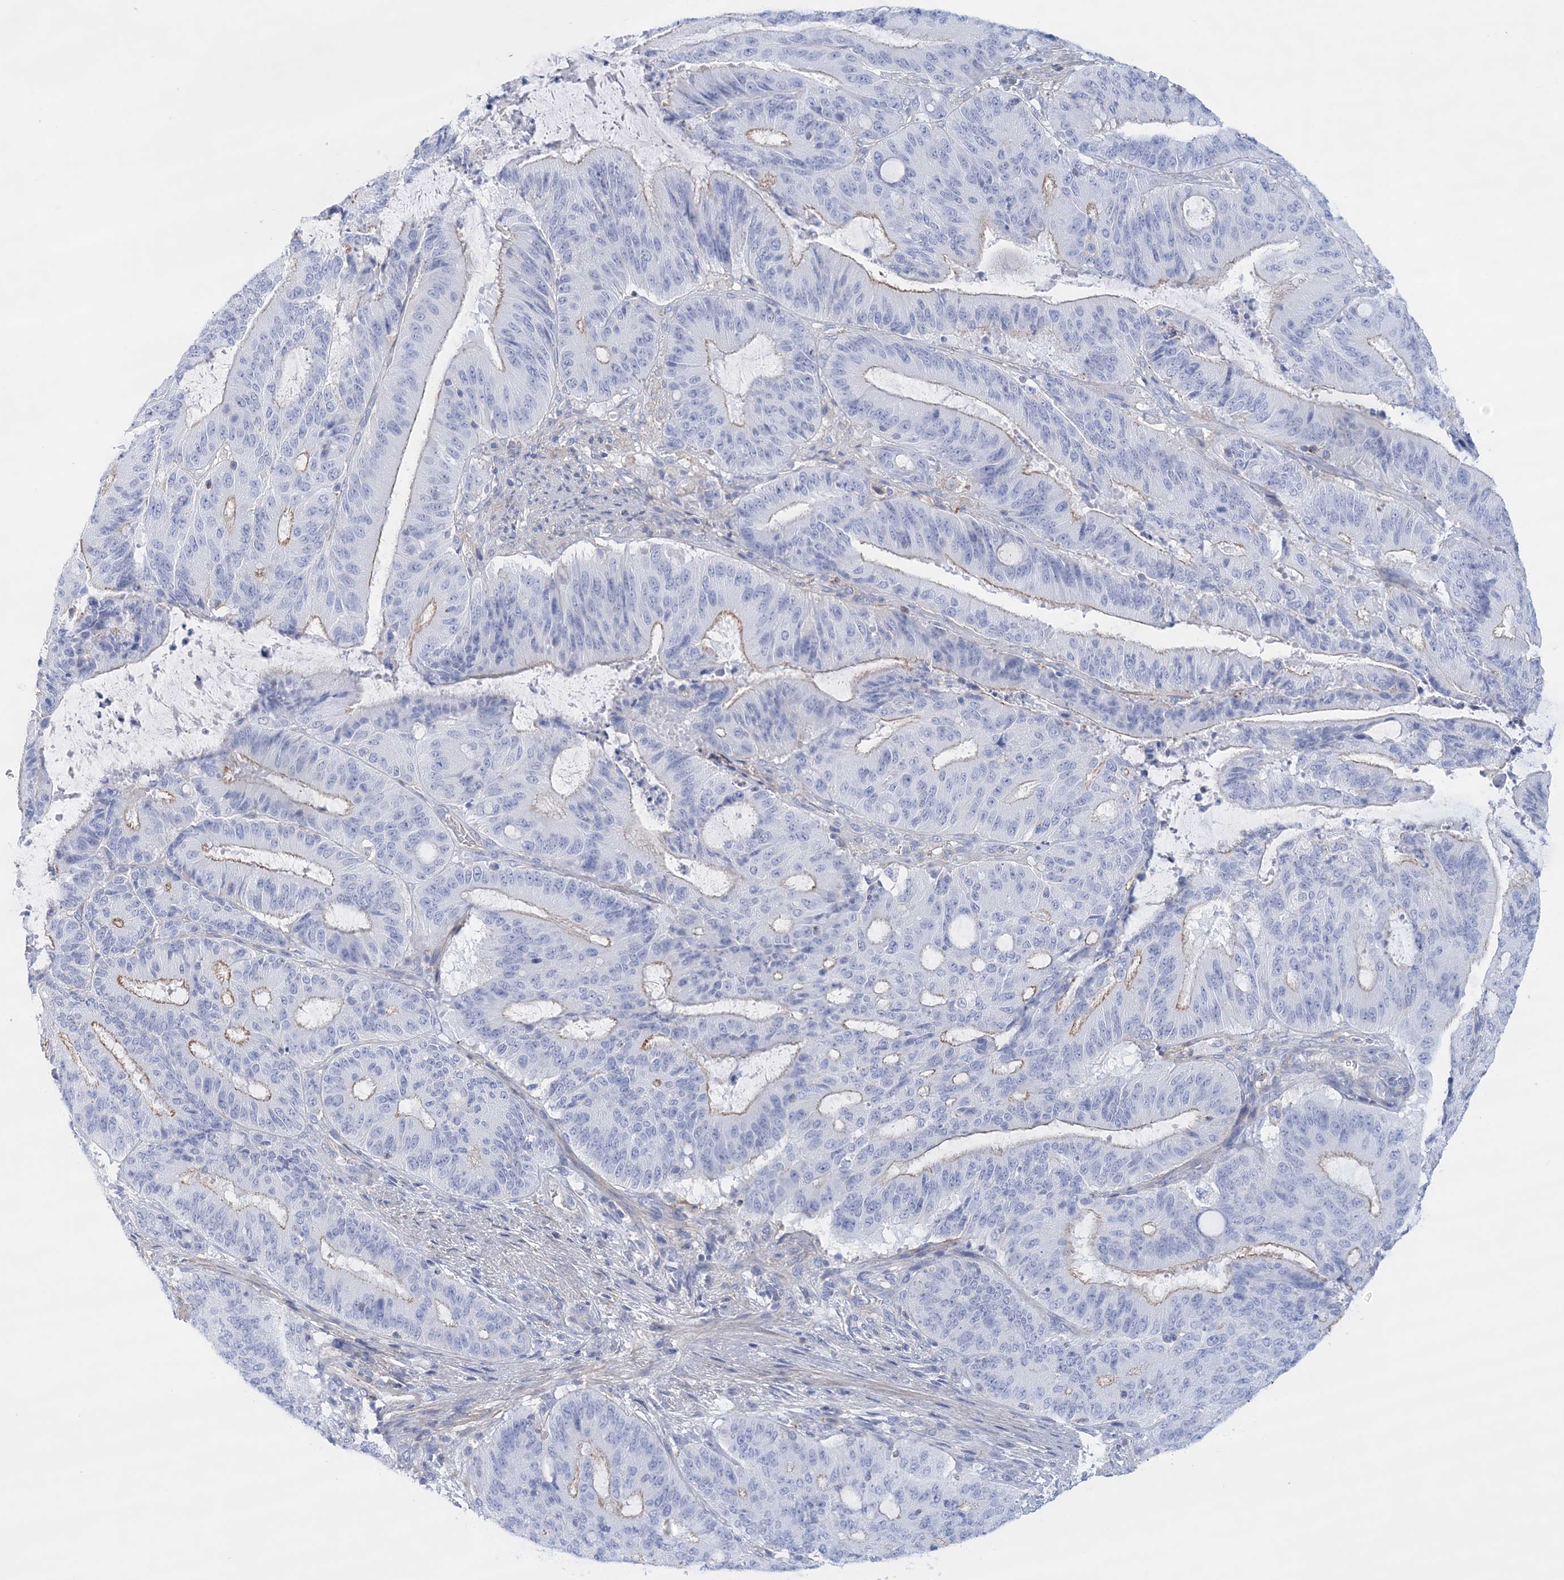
{"staining": {"intensity": "weak", "quantity": "<25%", "location": "cytoplasmic/membranous"}, "tissue": "liver cancer", "cell_type": "Tumor cells", "image_type": "cancer", "snomed": [{"axis": "morphology", "description": "Normal tissue, NOS"}, {"axis": "morphology", "description": "Cholangiocarcinoma"}, {"axis": "topography", "description": "Liver"}, {"axis": "topography", "description": "Peripheral nerve tissue"}], "caption": "Cholangiocarcinoma (liver) was stained to show a protein in brown. There is no significant staining in tumor cells.", "gene": "C11orf21", "patient": {"sex": "female", "age": 73}}